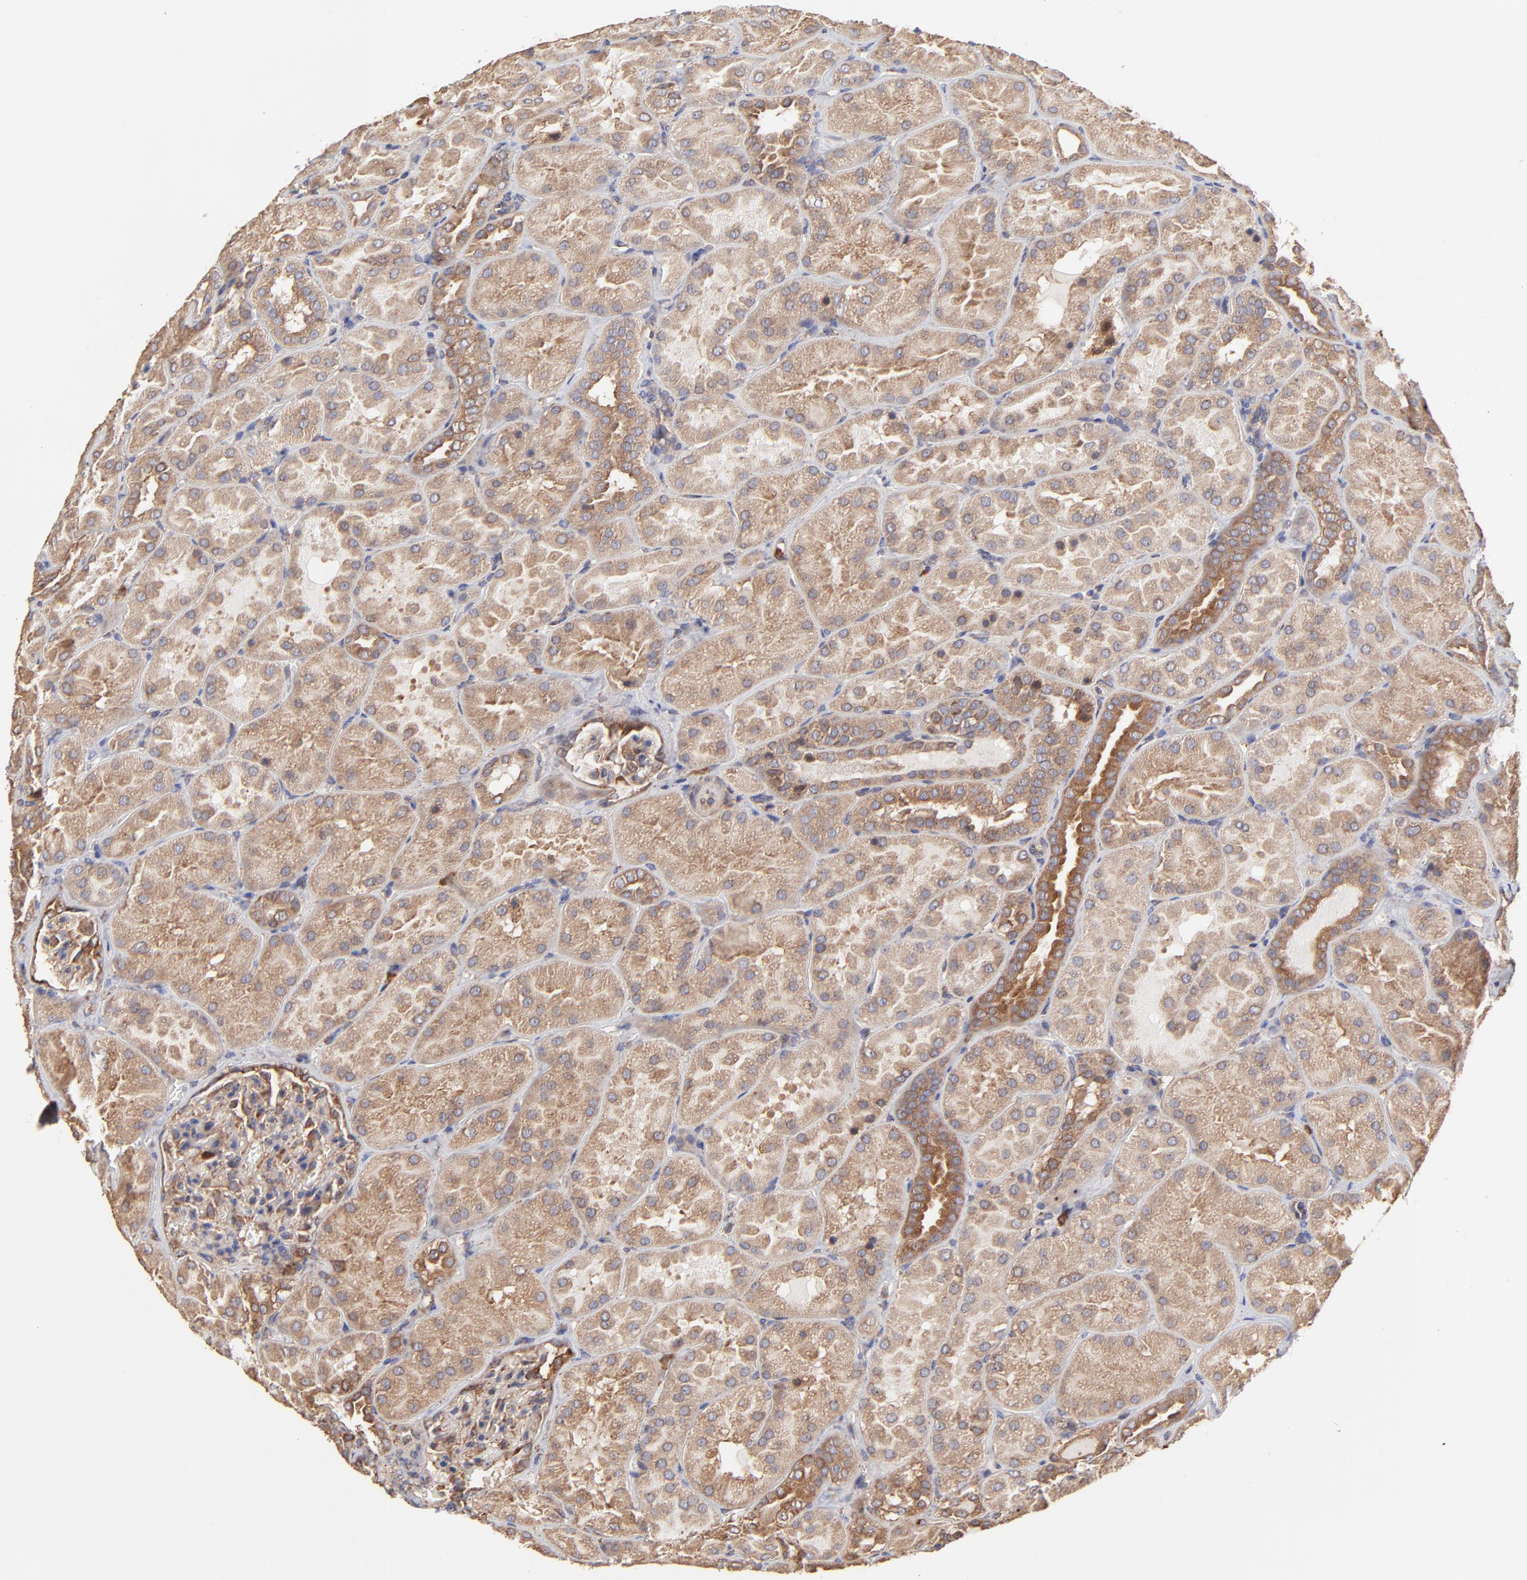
{"staining": {"intensity": "strong", "quantity": "25%-75%", "location": "cytoplasmic/membranous"}, "tissue": "kidney", "cell_type": "Cells in glomeruli", "image_type": "normal", "snomed": [{"axis": "morphology", "description": "Normal tissue, NOS"}, {"axis": "topography", "description": "Kidney"}], "caption": "Immunohistochemical staining of normal kidney displays high levels of strong cytoplasmic/membranous staining in approximately 25%-75% of cells in glomeruli.", "gene": "PFKM", "patient": {"sex": "male", "age": 28}}